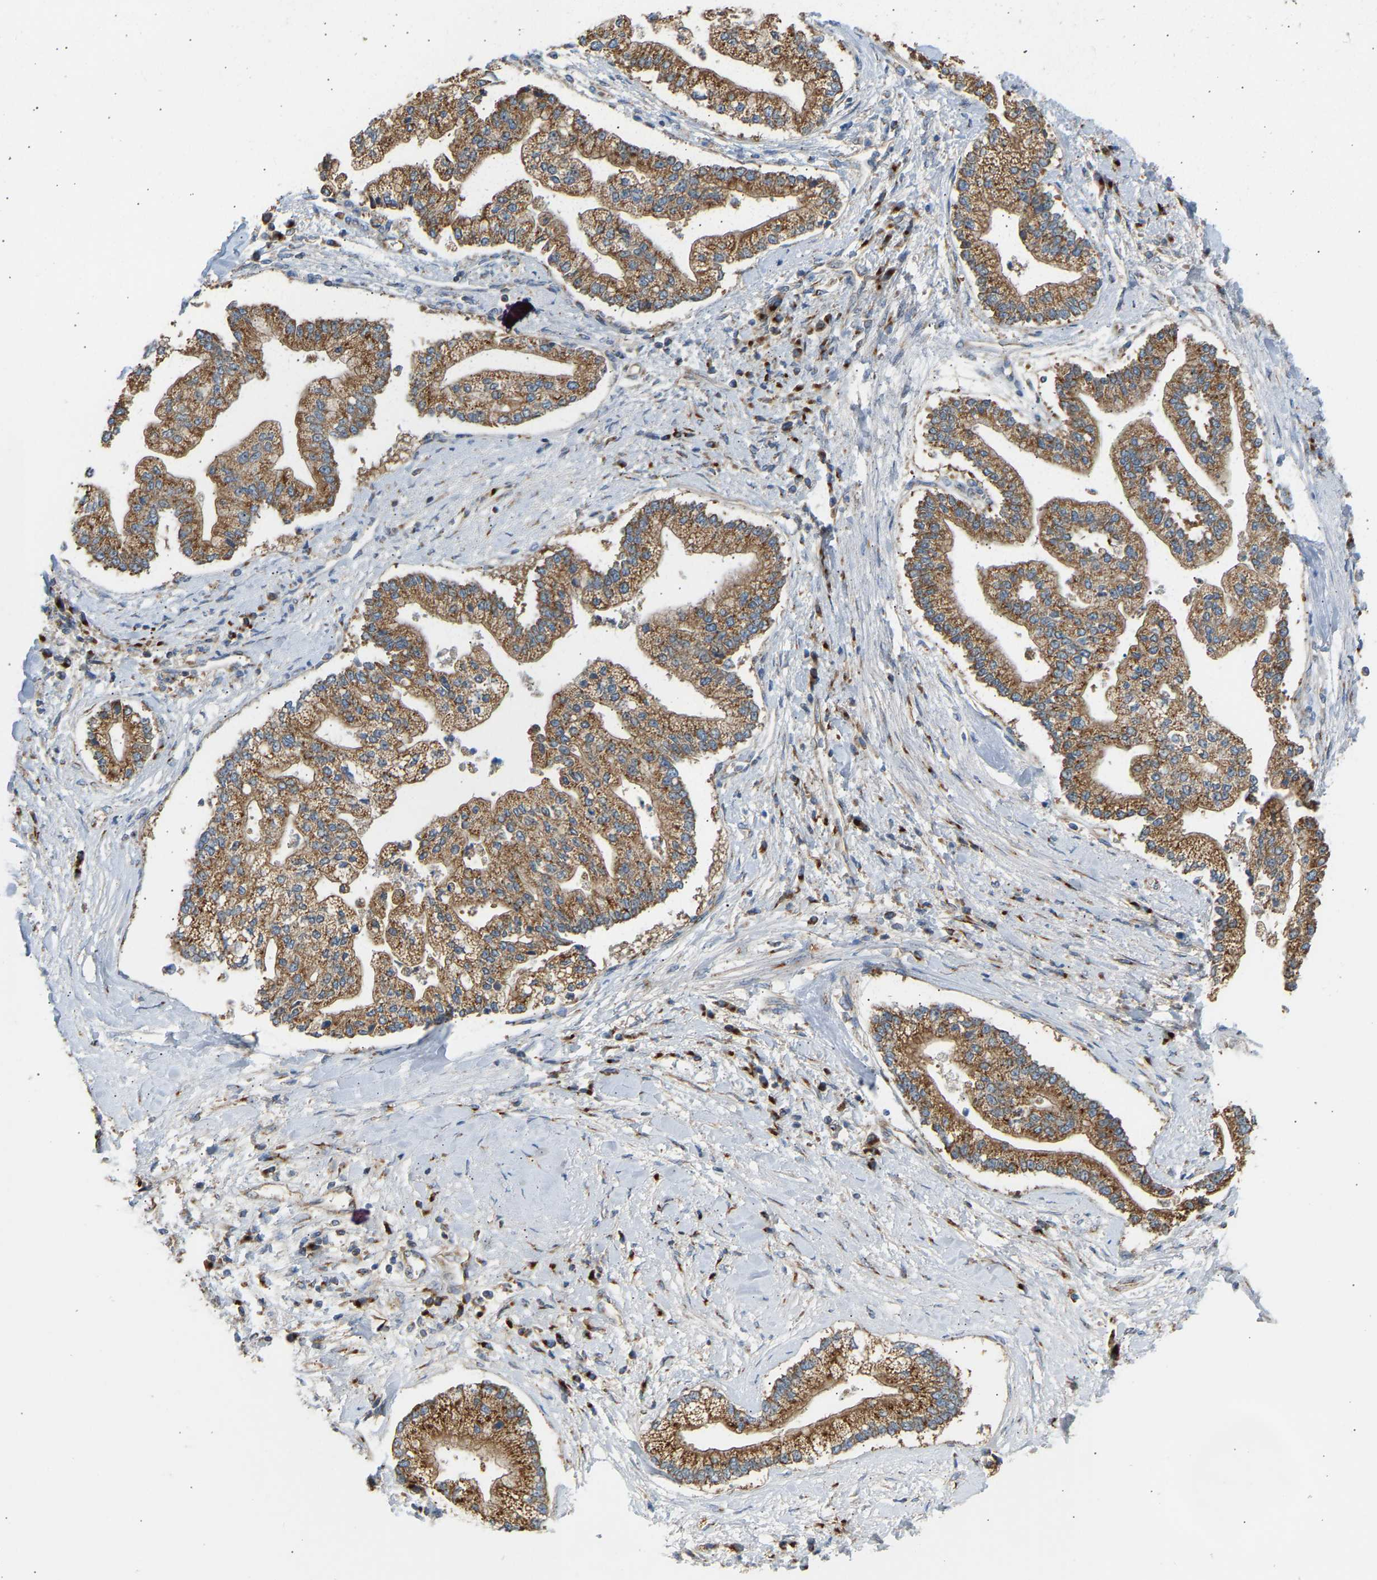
{"staining": {"intensity": "moderate", "quantity": ">75%", "location": "cytoplasmic/membranous"}, "tissue": "liver cancer", "cell_type": "Tumor cells", "image_type": "cancer", "snomed": [{"axis": "morphology", "description": "Cholangiocarcinoma"}, {"axis": "topography", "description": "Liver"}], "caption": "There is medium levels of moderate cytoplasmic/membranous positivity in tumor cells of liver cancer (cholangiocarcinoma), as demonstrated by immunohistochemical staining (brown color).", "gene": "YIPF2", "patient": {"sex": "male", "age": 50}}